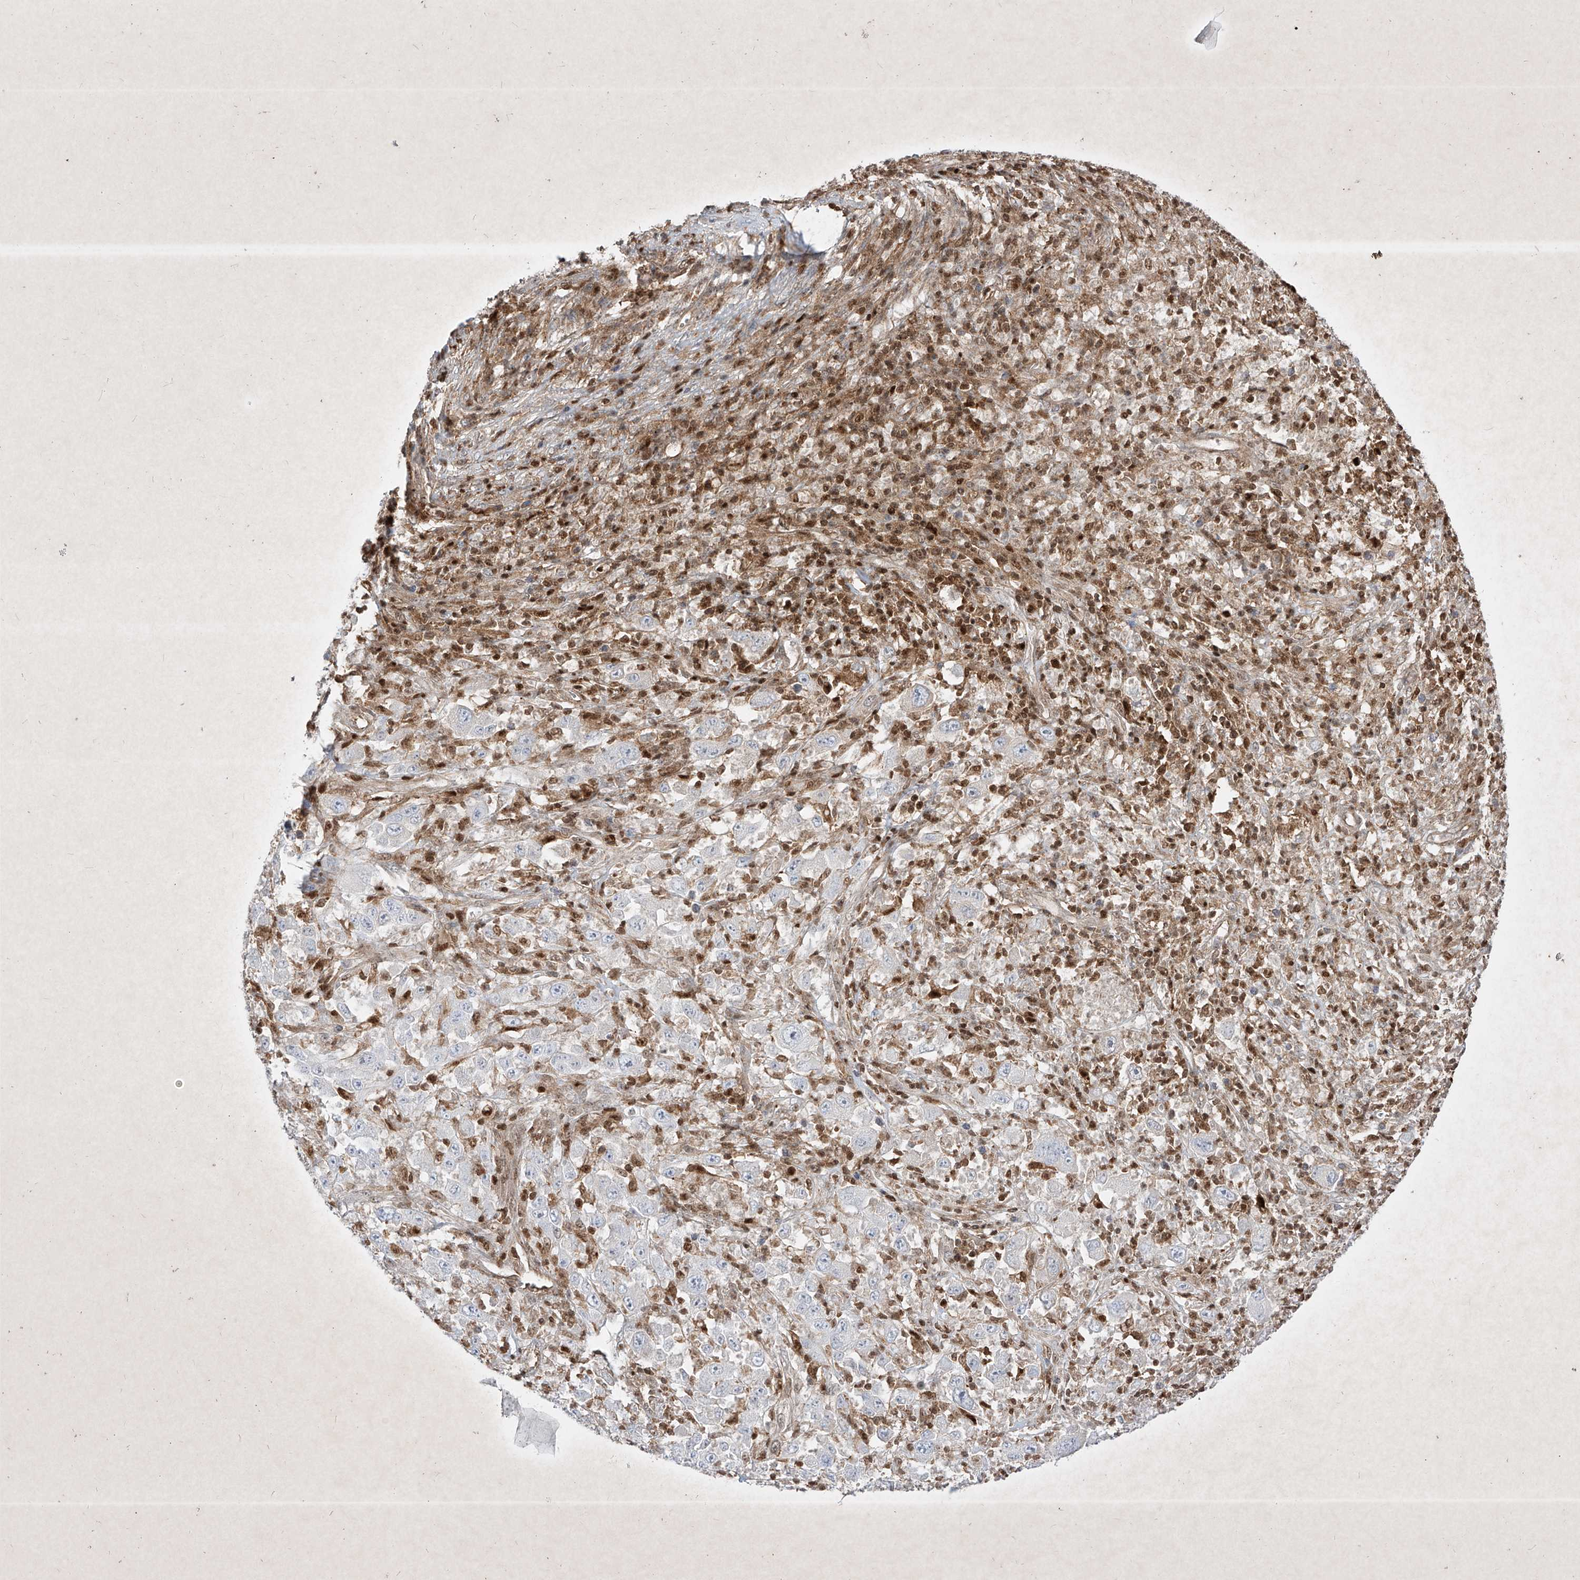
{"staining": {"intensity": "negative", "quantity": "none", "location": "none"}, "tissue": "melanoma", "cell_type": "Tumor cells", "image_type": "cancer", "snomed": [{"axis": "morphology", "description": "Malignant melanoma, Metastatic site"}, {"axis": "topography", "description": "Skin"}], "caption": "Tumor cells show no significant protein expression in melanoma. (Brightfield microscopy of DAB immunohistochemistry at high magnification).", "gene": "PSMB10", "patient": {"sex": "female", "age": 56}}